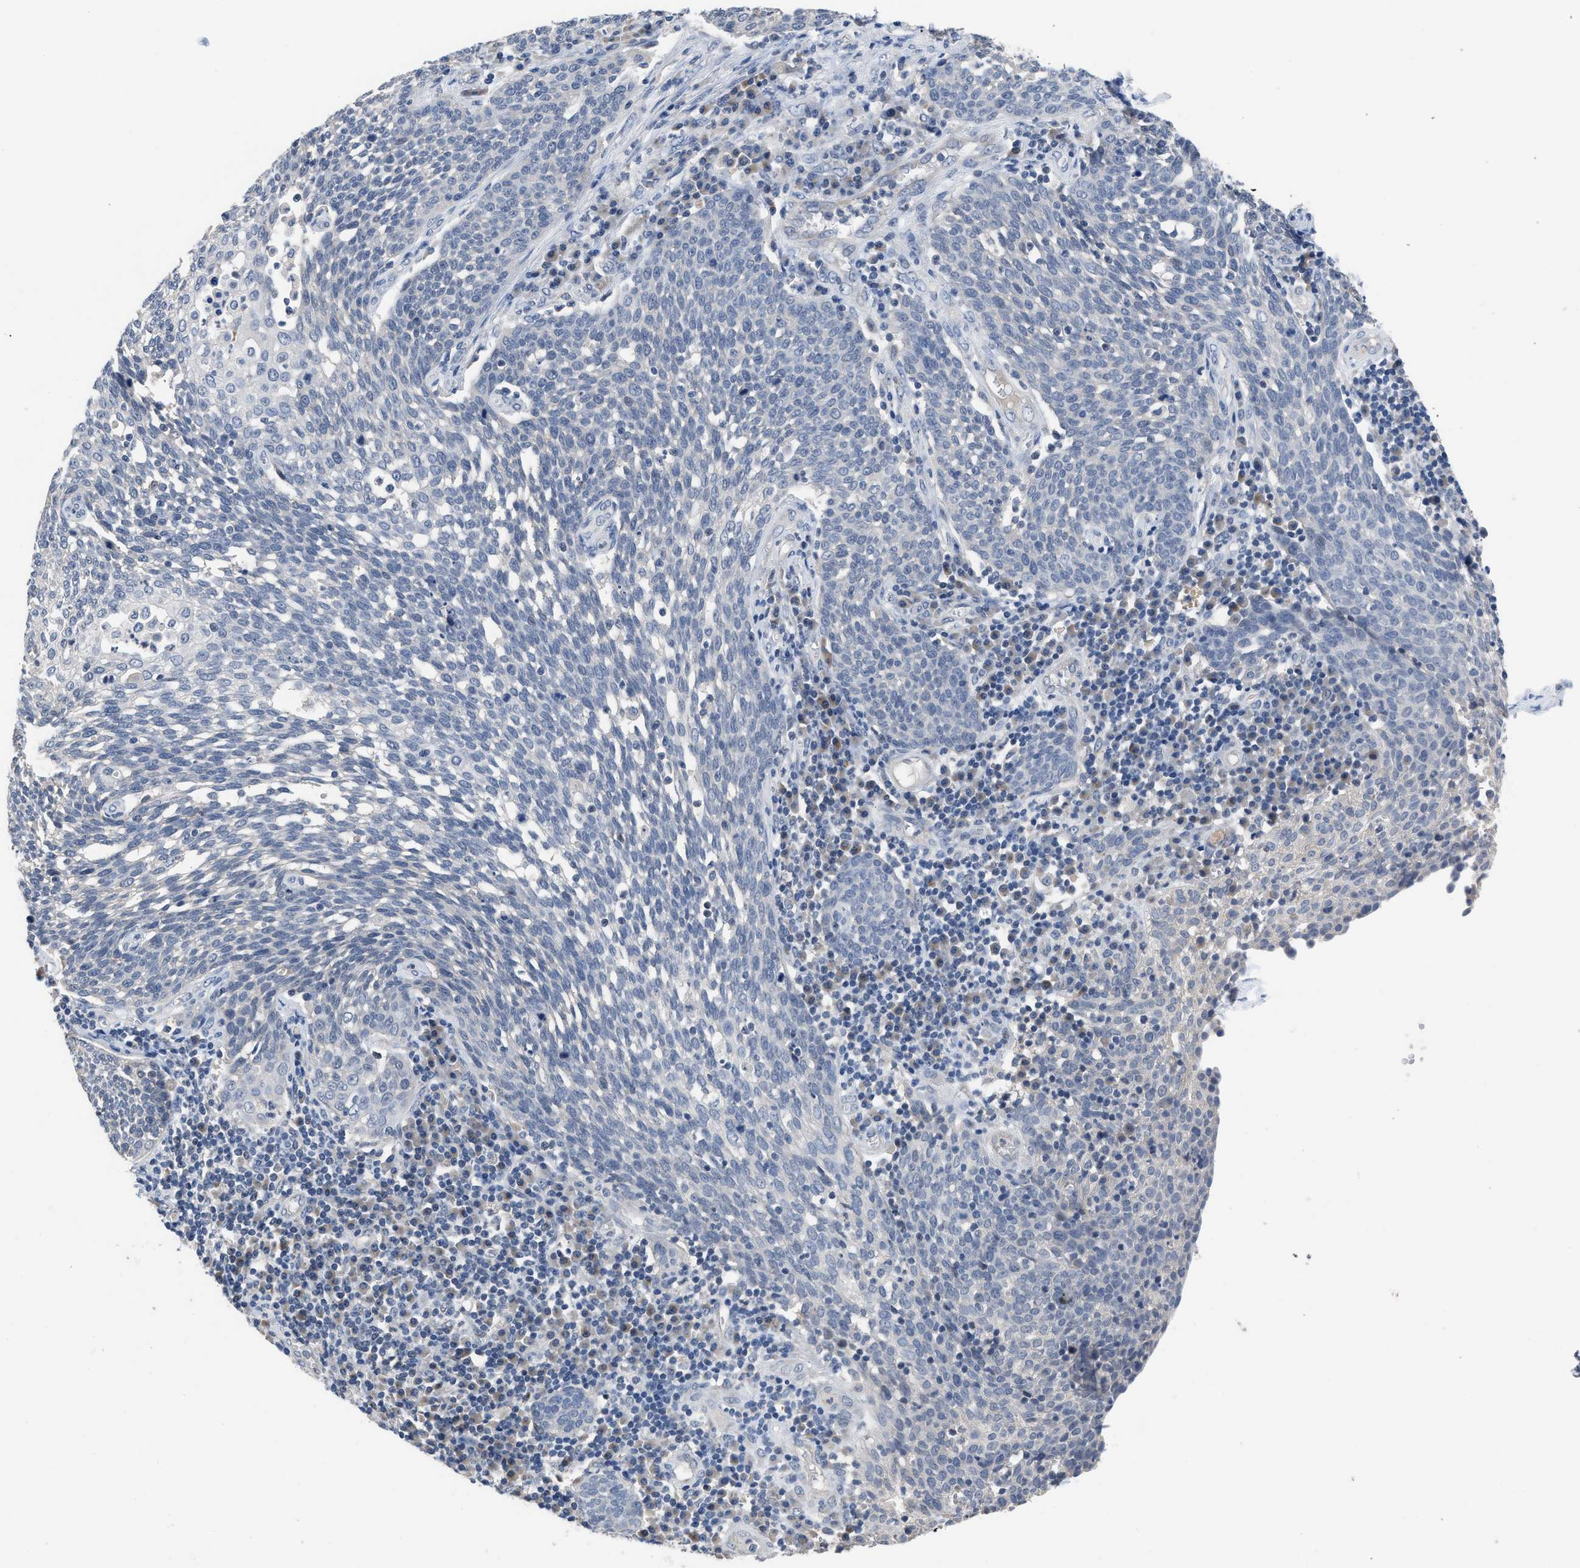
{"staining": {"intensity": "negative", "quantity": "none", "location": "none"}, "tissue": "cervical cancer", "cell_type": "Tumor cells", "image_type": "cancer", "snomed": [{"axis": "morphology", "description": "Squamous cell carcinoma, NOS"}, {"axis": "topography", "description": "Cervix"}], "caption": "Immunohistochemistry (IHC) of human squamous cell carcinoma (cervical) reveals no positivity in tumor cells.", "gene": "CSF3R", "patient": {"sex": "female", "age": 34}}